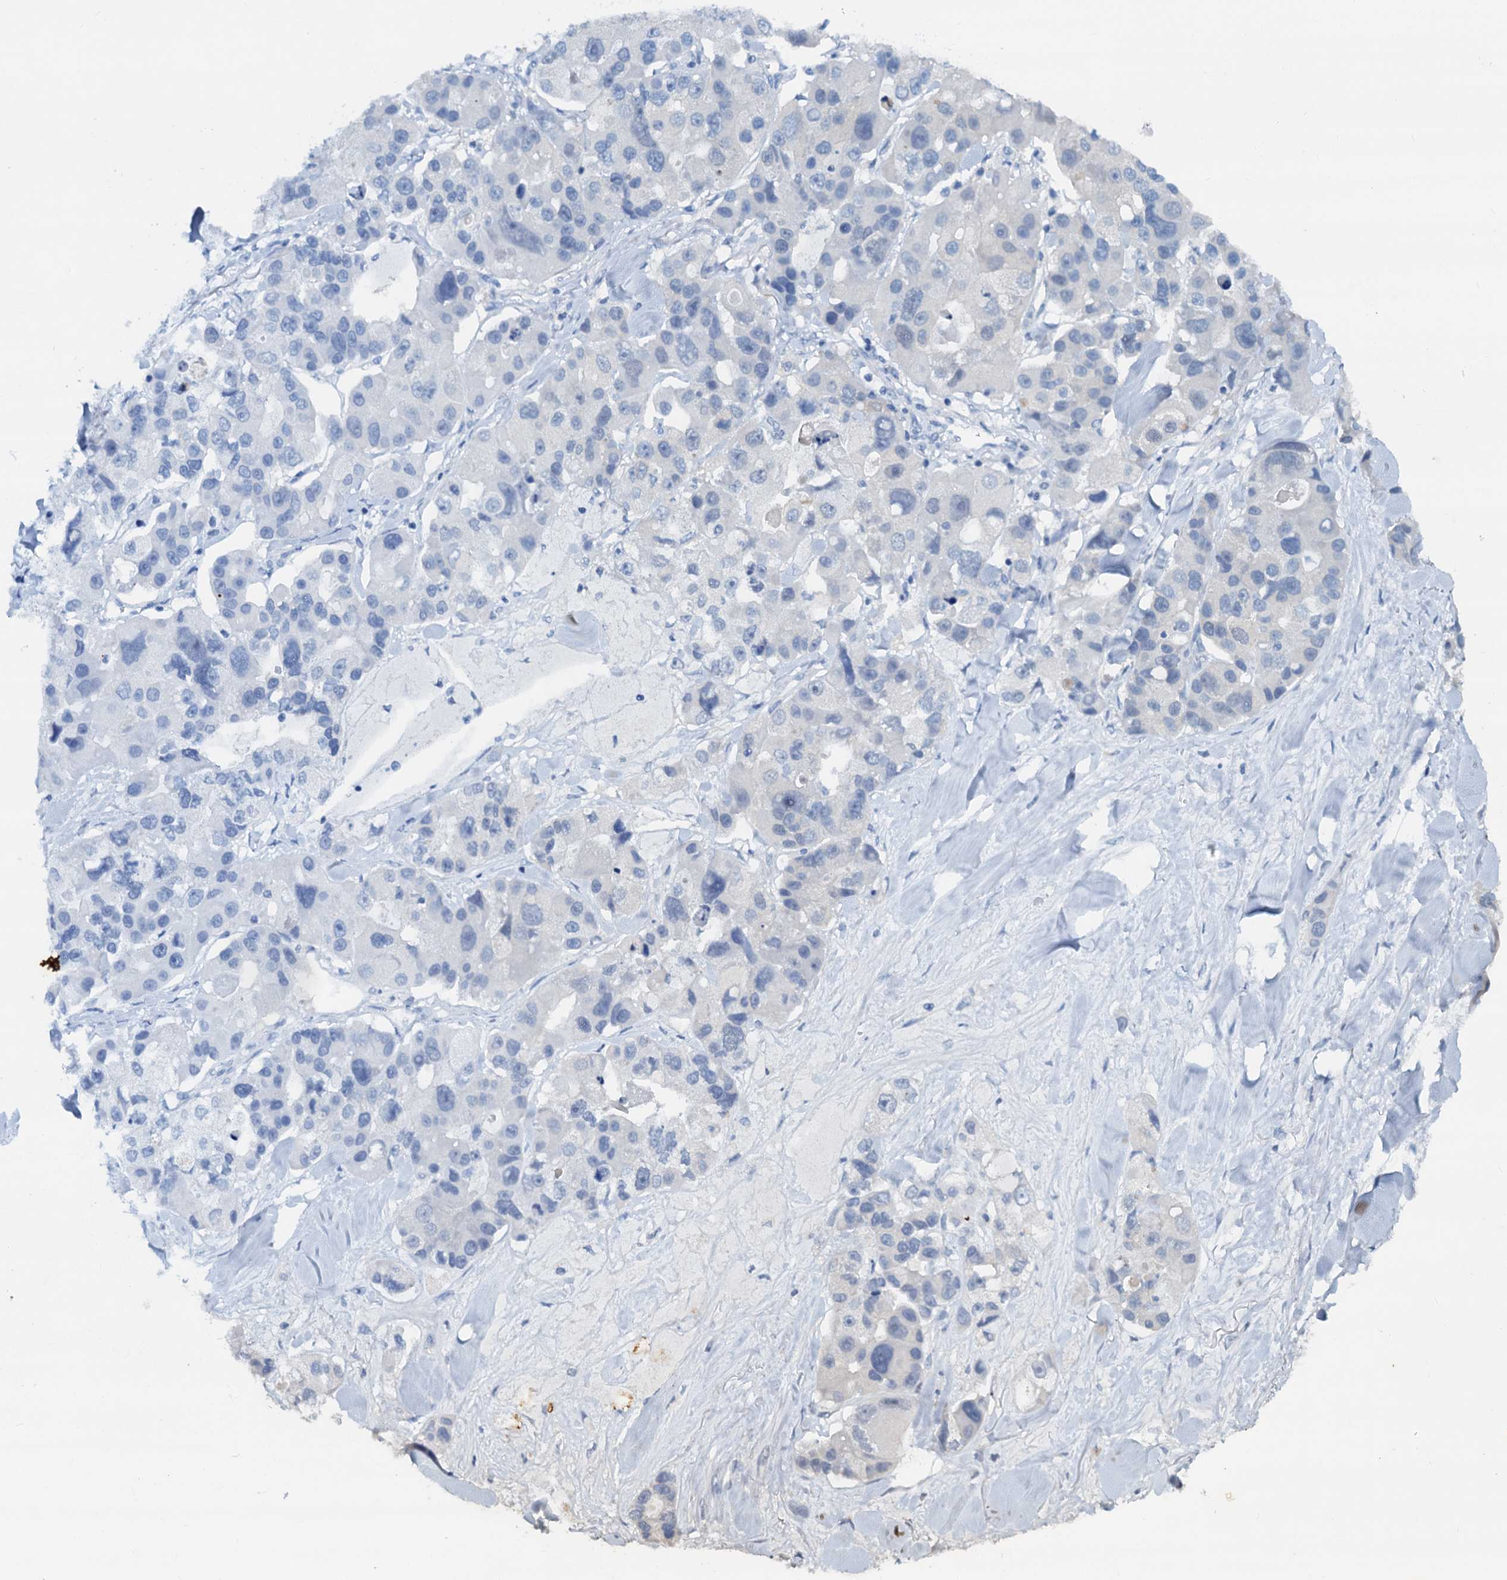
{"staining": {"intensity": "negative", "quantity": "none", "location": "none"}, "tissue": "lung cancer", "cell_type": "Tumor cells", "image_type": "cancer", "snomed": [{"axis": "morphology", "description": "Adenocarcinoma, NOS"}, {"axis": "topography", "description": "Lung"}], "caption": "A high-resolution image shows immunohistochemistry (IHC) staining of adenocarcinoma (lung), which shows no significant expression in tumor cells.", "gene": "PTGES3", "patient": {"sex": "female", "age": 54}}